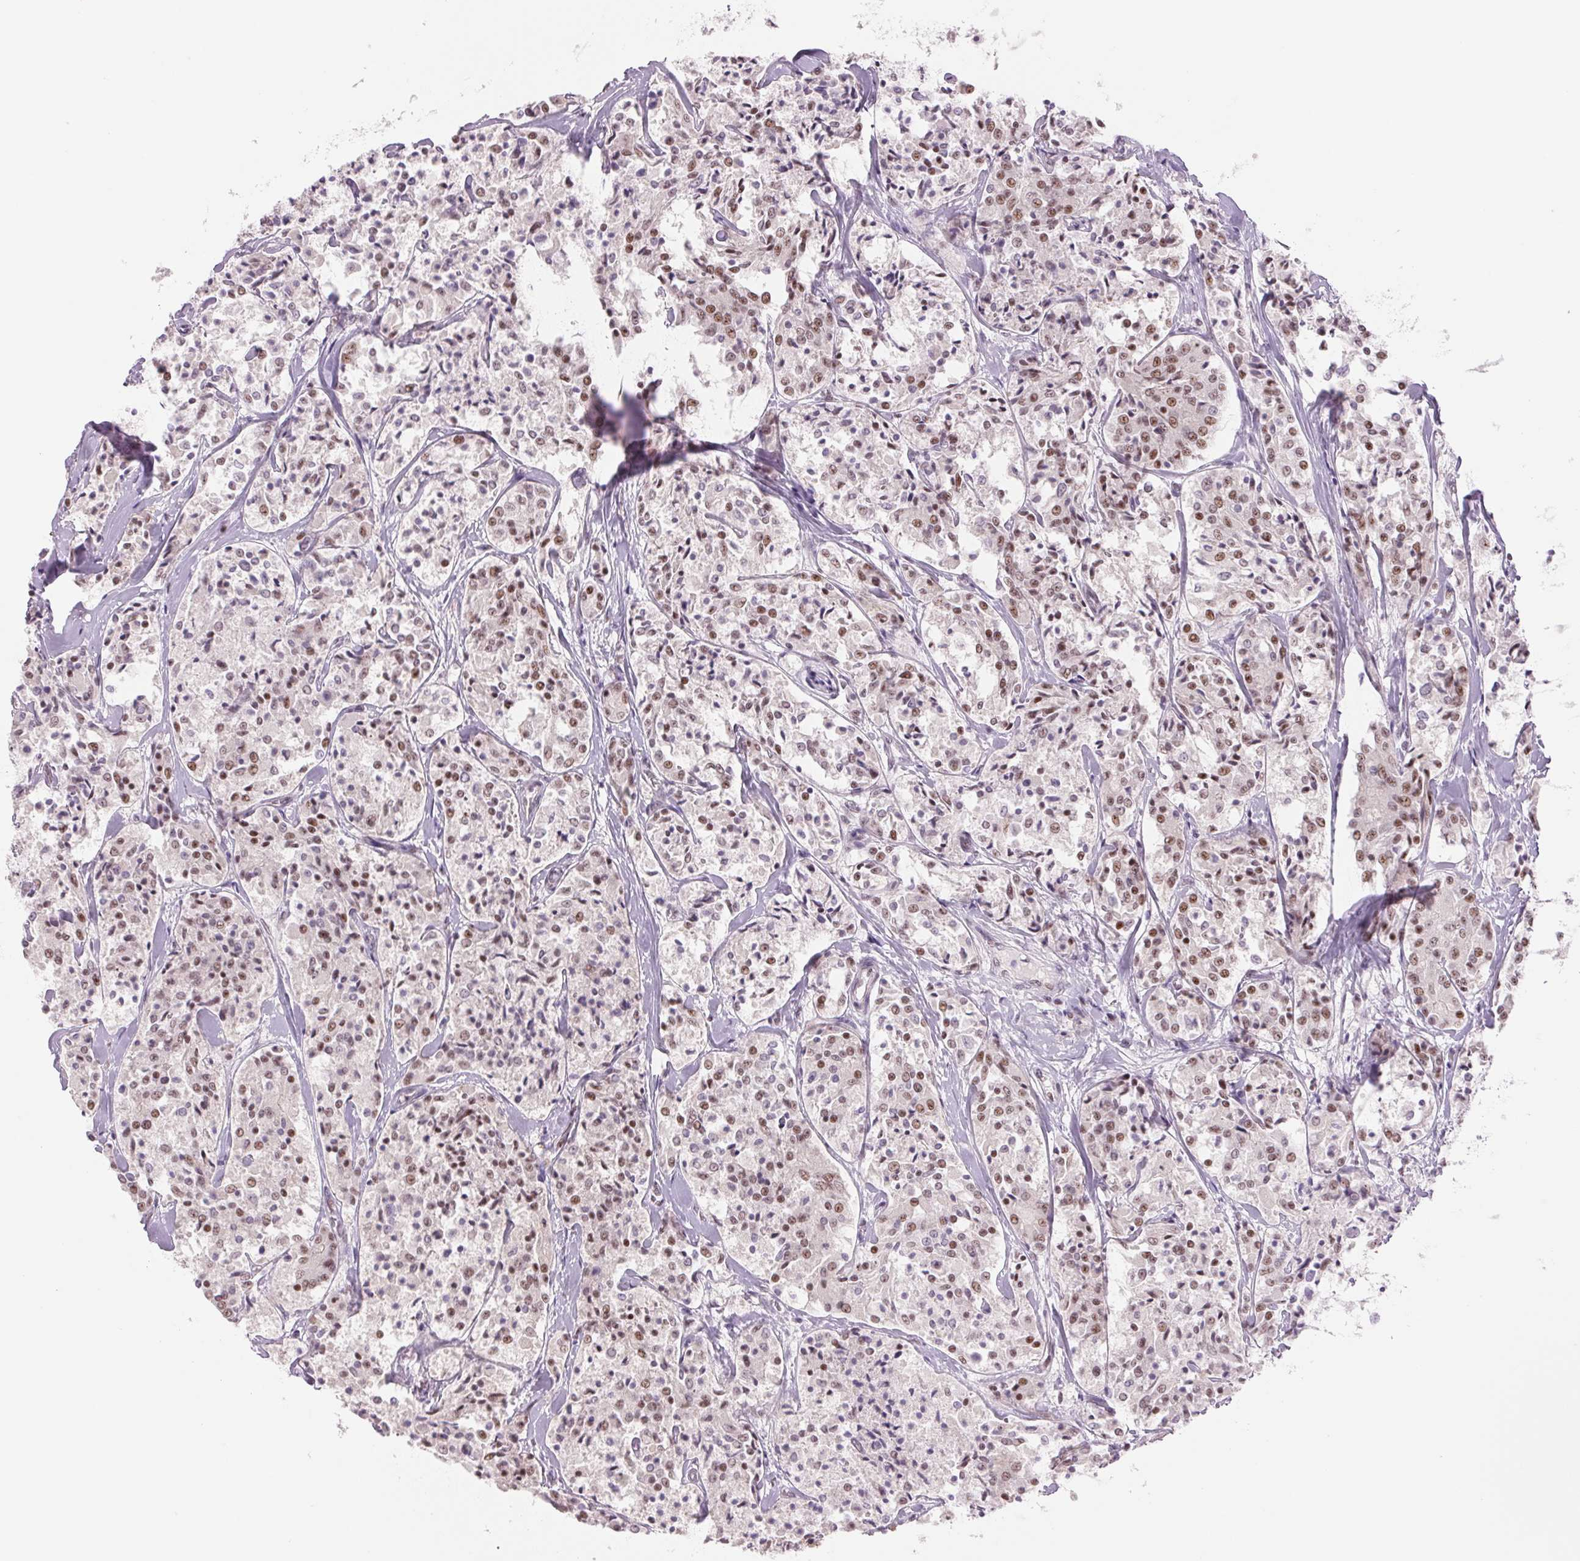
{"staining": {"intensity": "moderate", "quantity": "25%-75%", "location": "nuclear"}, "tissue": "carcinoid", "cell_type": "Tumor cells", "image_type": "cancer", "snomed": [{"axis": "morphology", "description": "Carcinoid, malignant, NOS"}, {"axis": "topography", "description": "Lung"}], "caption": "Malignant carcinoid stained with a brown dye exhibits moderate nuclear positive staining in about 25%-75% of tumor cells.", "gene": "ZC3H14", "patient": {"sex": "male", "age": 71}}